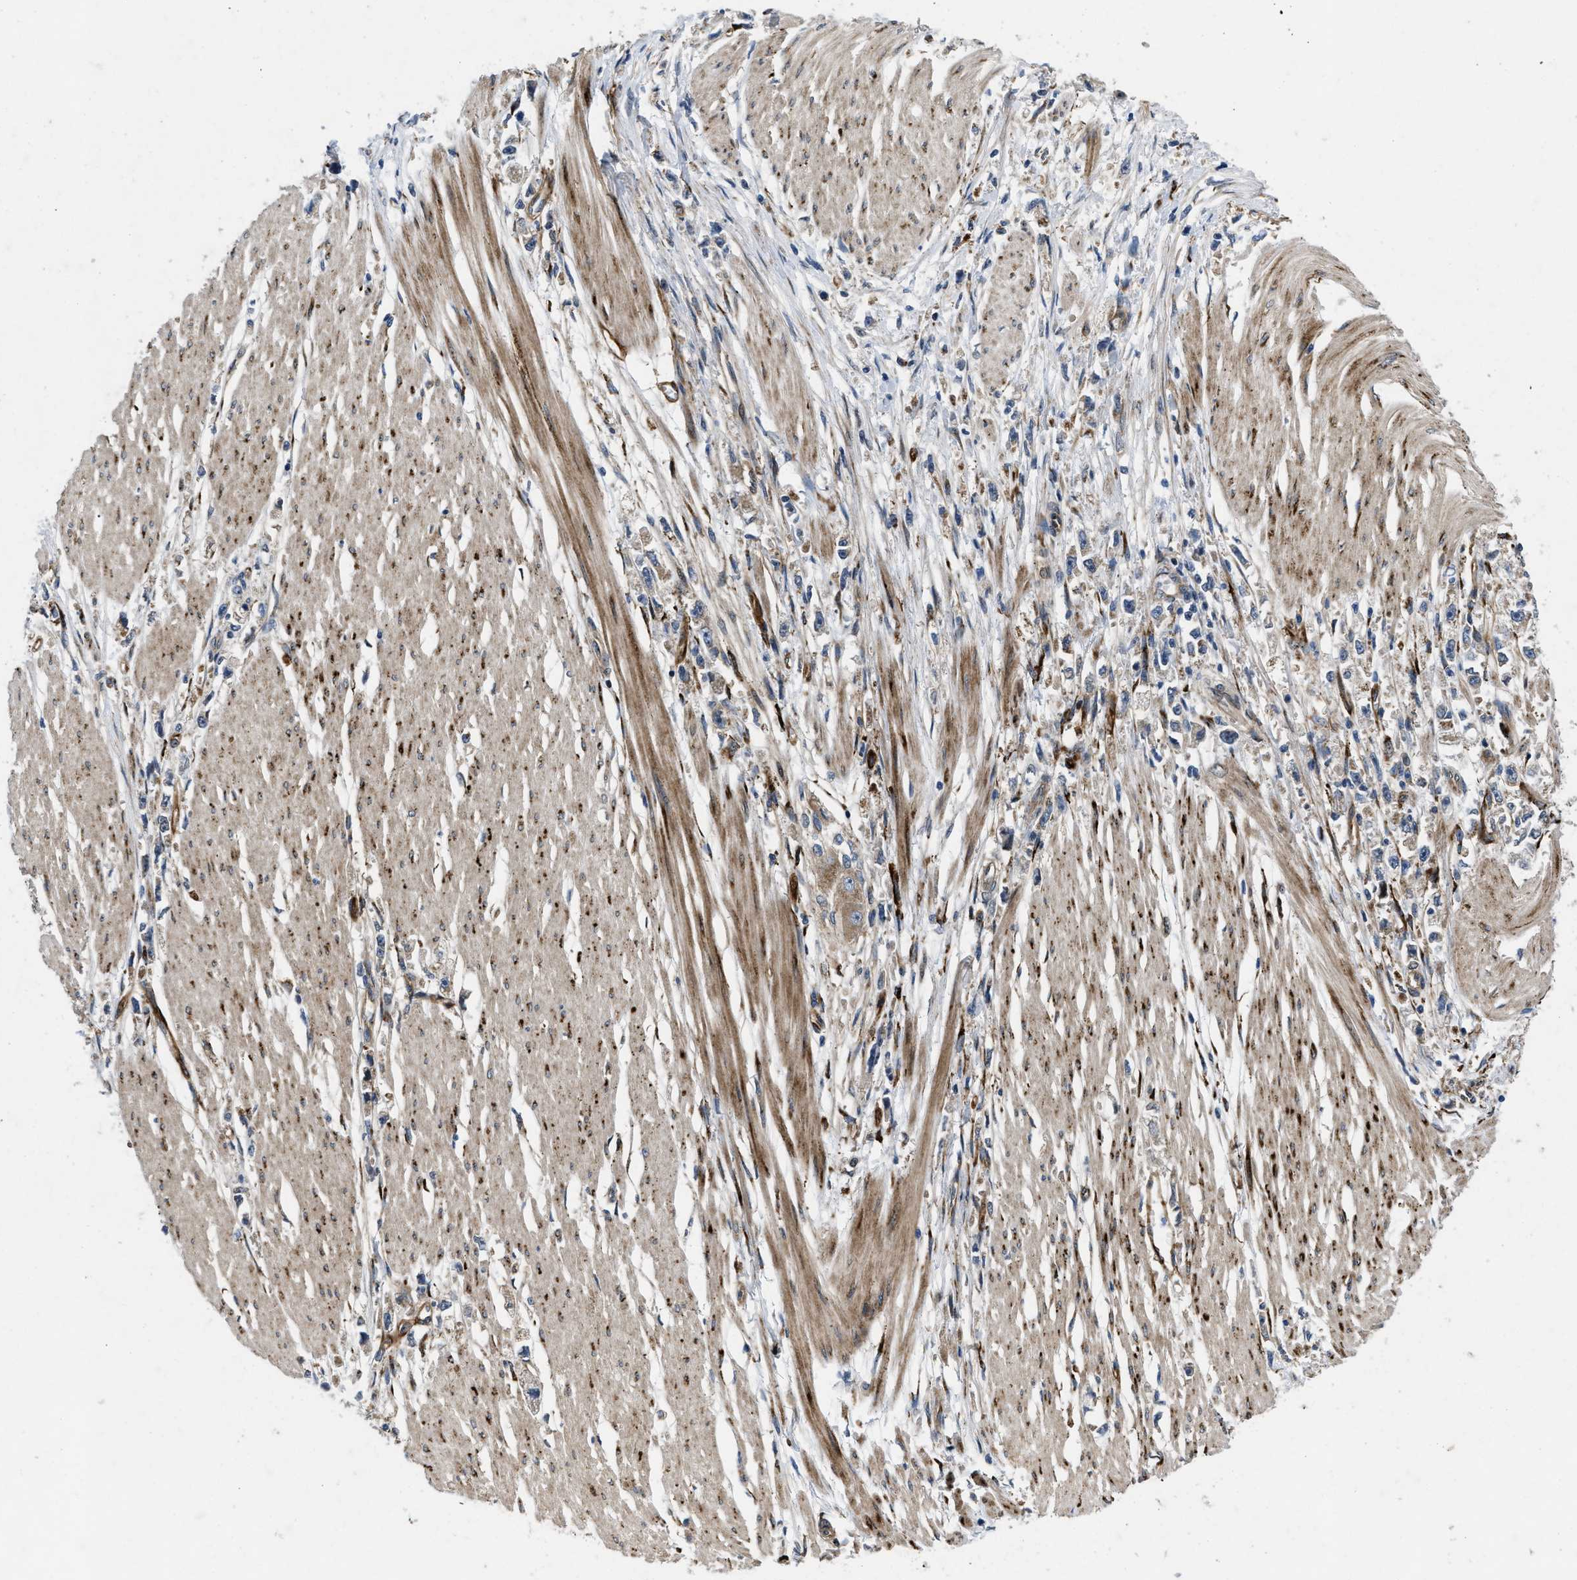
{"staining": {"intensity": "weak", "quantity": "<25%", "location": "cytoplasmic/membranous"}, "tissue": "stomach cancer", "cell_type": "Tumor cells", "image_type": "cancer", "snomed": [{"axis": "morphology", "description": "Adenocarcinoma, NOS"}, {"axis": "topography", "description": "Stomach"}], "caption": "Histopathology image shows no significant protein positivity in tumor cells of adenocarcinoma (stomach).", "gene": "HSPA12B", "patient": {"sex": "female", "age": 59}}